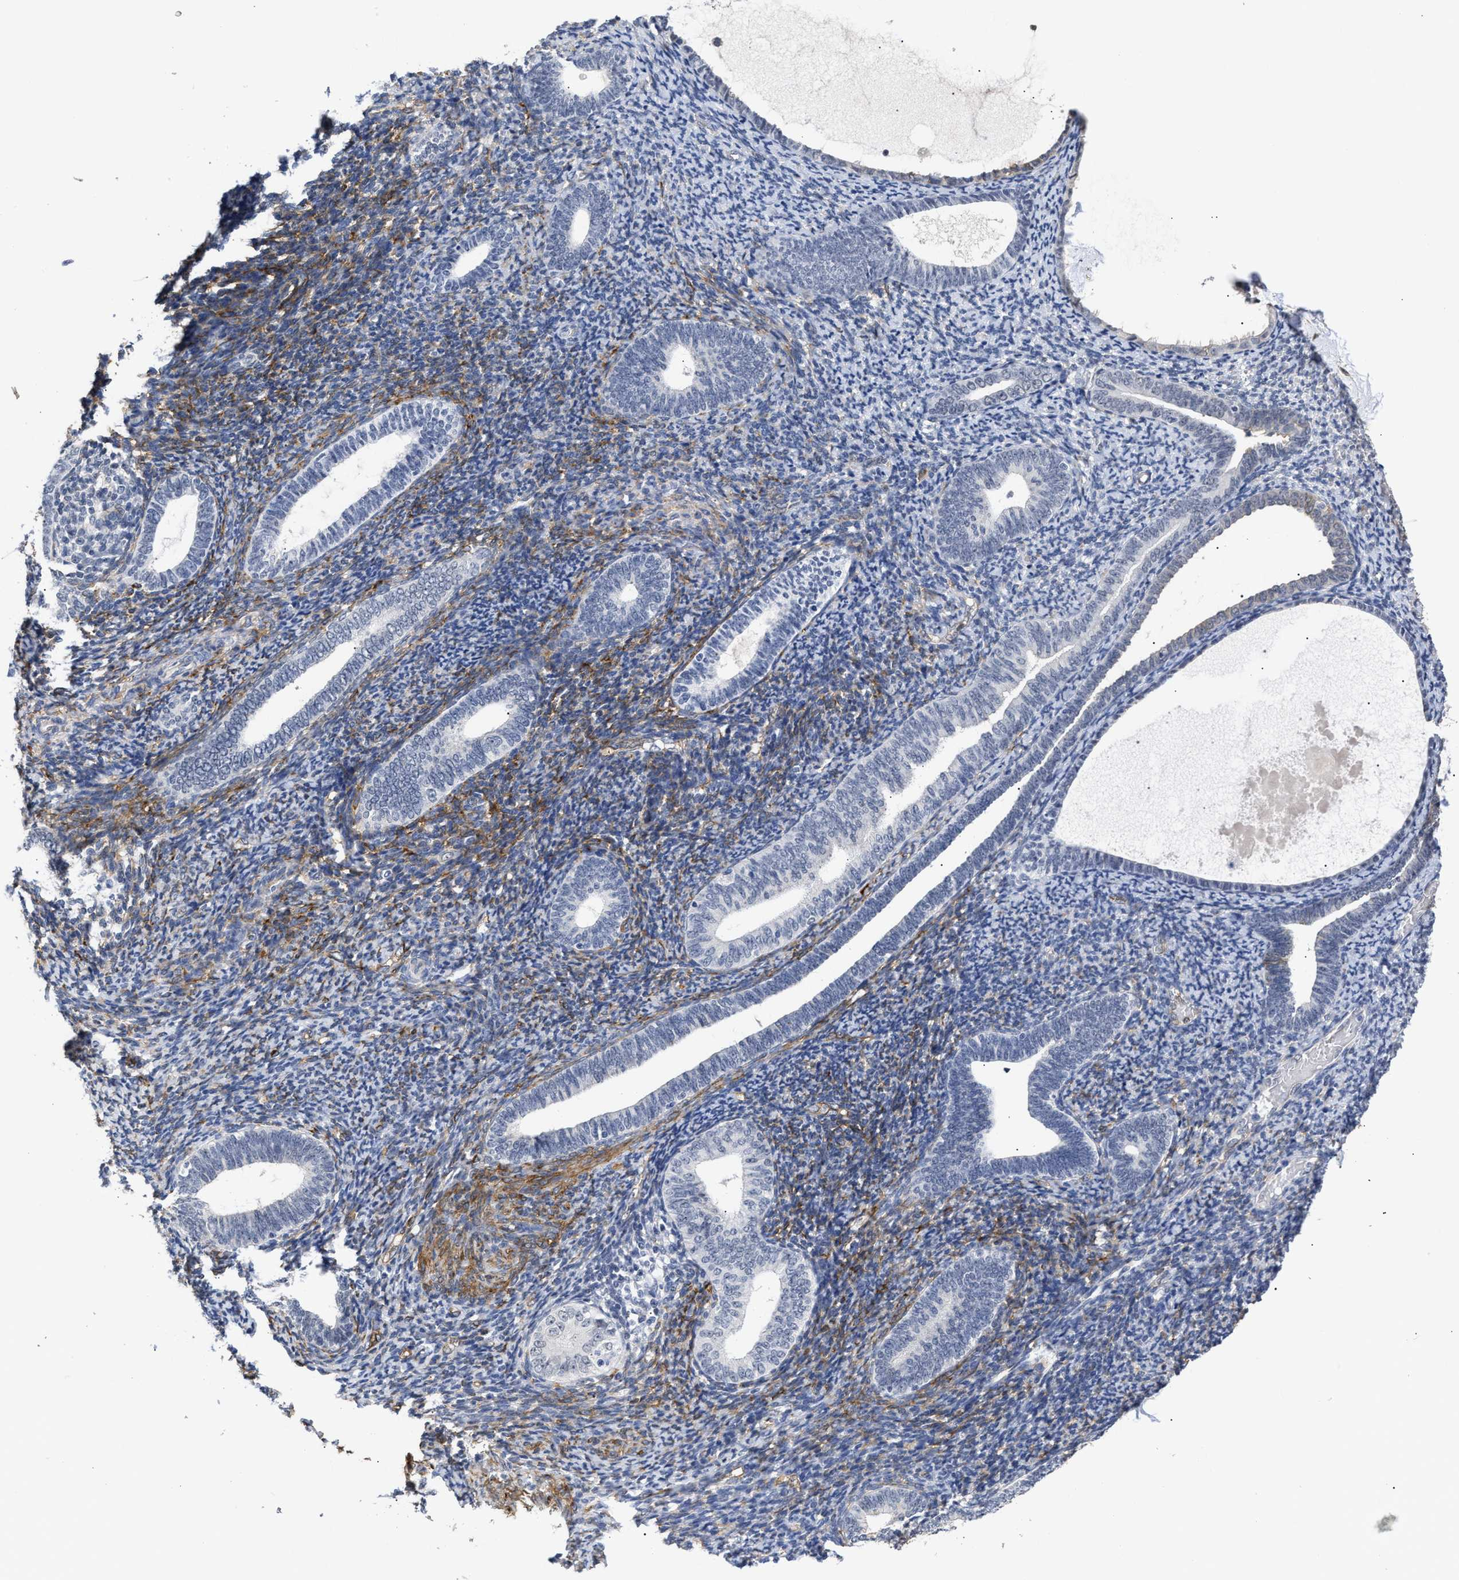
{"staining": {"intensity": "moderate", "quantity": "<25%", "location": "cytoplasmic/membranous"}, "tissue": "endometrium", "cell_type": "Cells in endometrial stroma", "image_type": "normal", "snomed": [{"axis": "morphology", "description": "Normal tissue, NOS"}, {"axis": "topography", "description": "Endometrium"}], "caption": "This micrograph exhibits IHC staining of unremarkable endometrium, with low moderate cytoplasmic/membranous positivity in approximately <25% of cells in endometrial stroma.", "gene": "AHNAK2", "patient": {"sex": "female", "age": 66}}